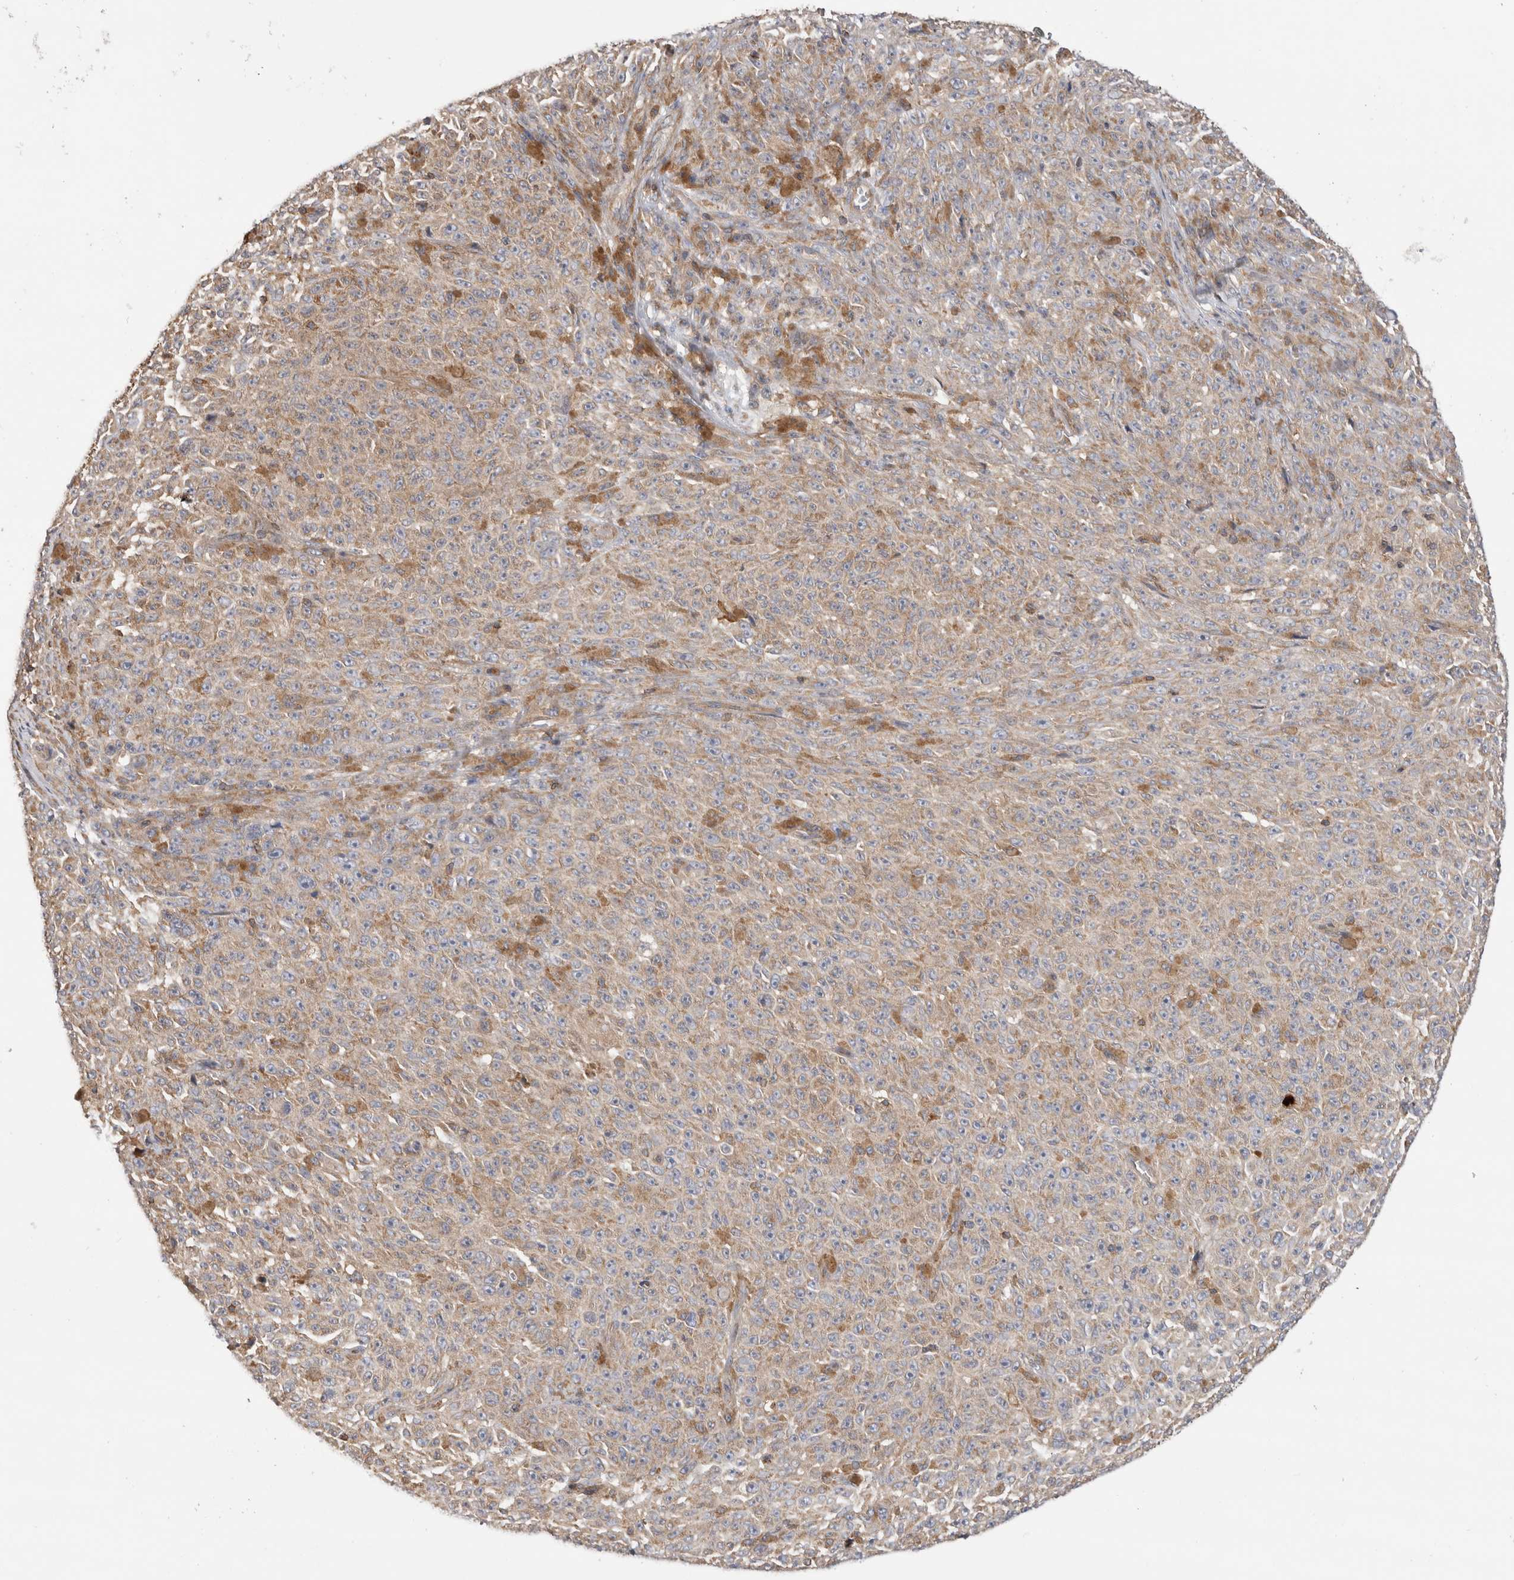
{"staining": {"intensity": "moderate", "quantity": ">75%", "location": "cytoplasmic/membranous"}, "tissue": "melanoma", "cell_type": "Tumor cells", "image_type": "cancer", "snomed": [{"axis": "morphology", "description": "Malignant melanoma, NOS"}, {"axis": "topography", "description": "Skin"}], "caption": "Moderate cytoplasmic/membranous protein expression is present in approximately >75% of tumor cells in malignant melanoma.", "gene": "GRIK2", "patient": {"sex": "female", "age": 82}}